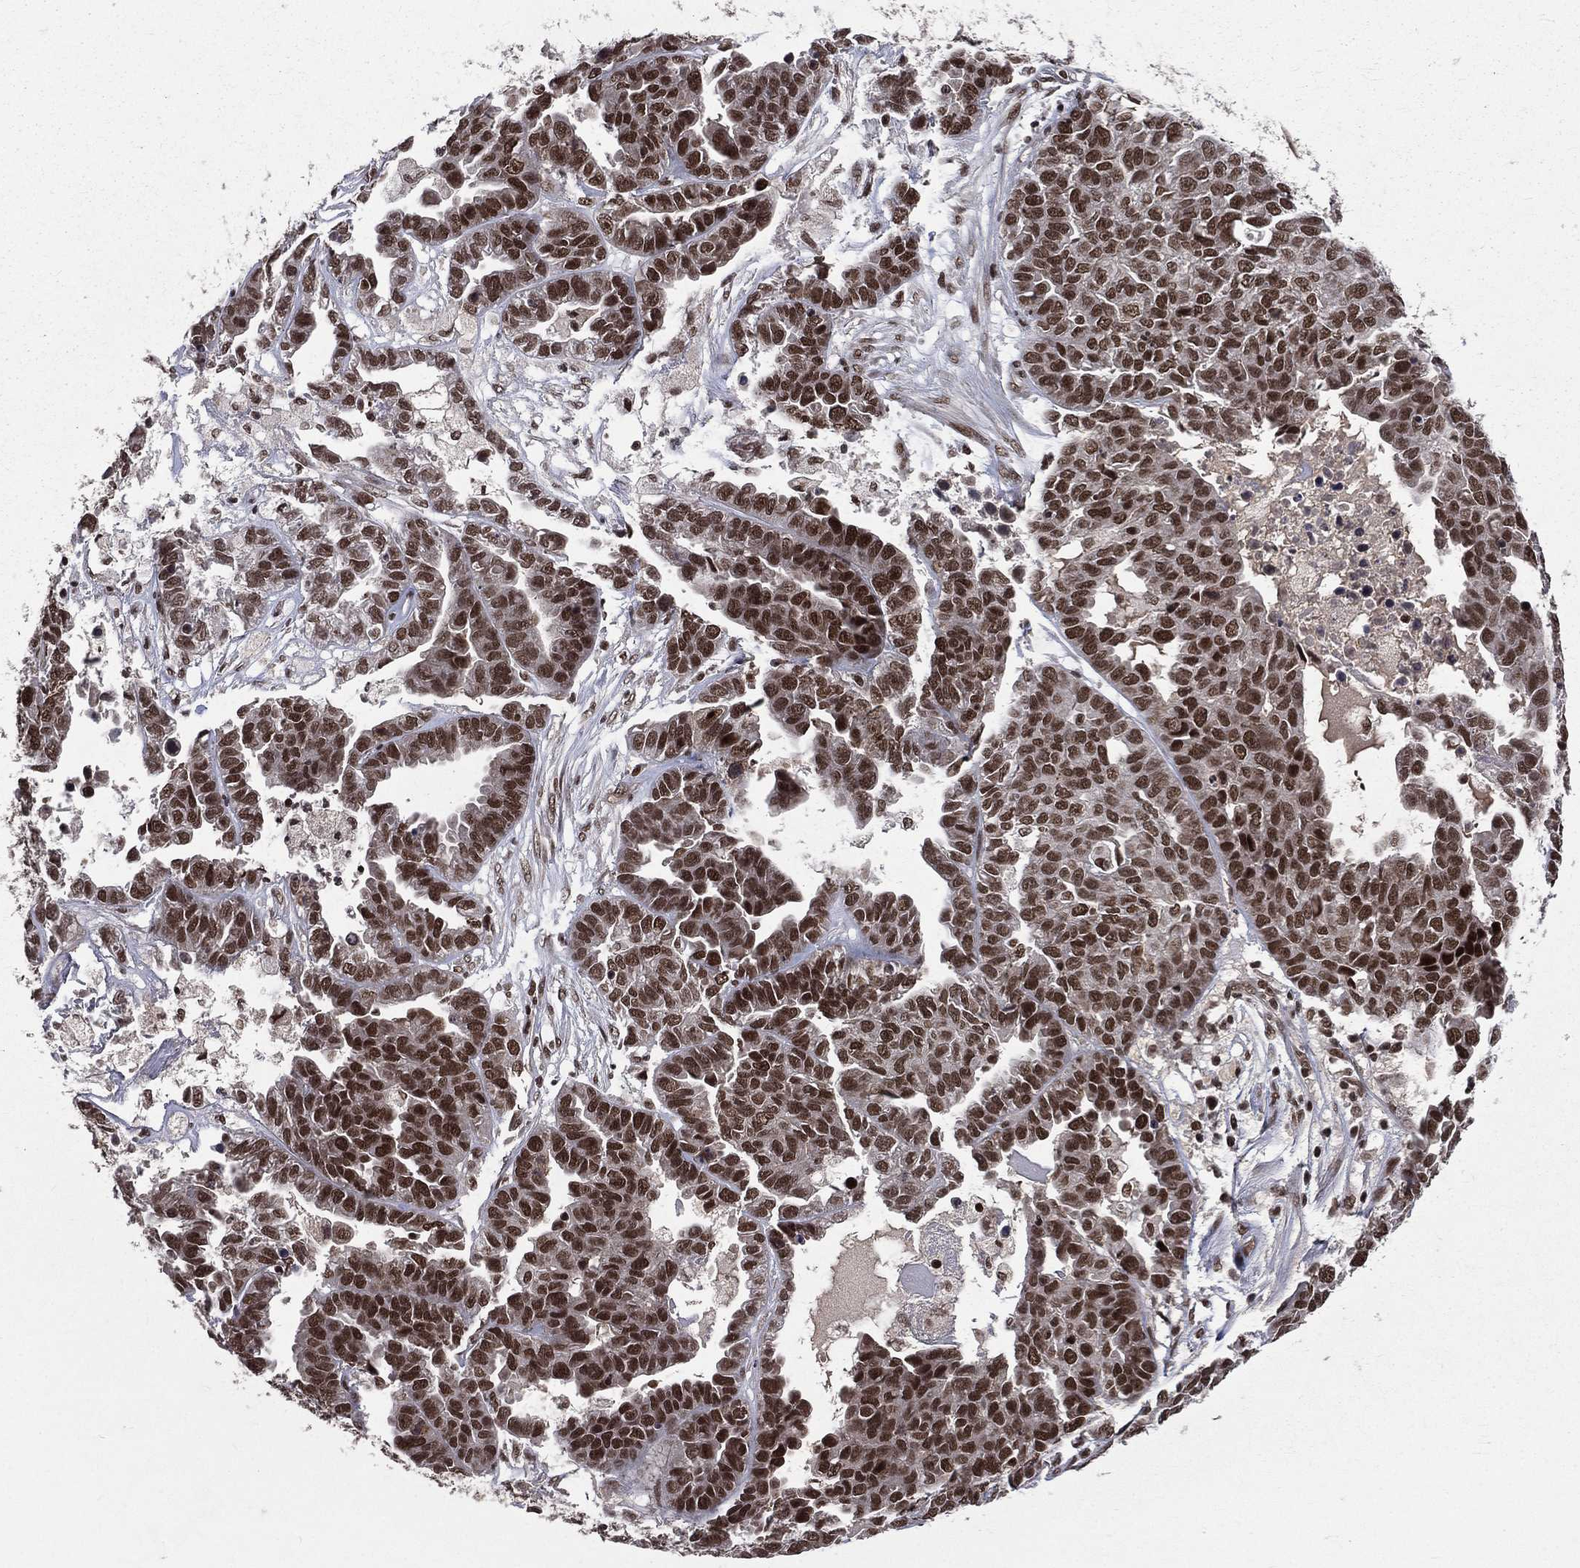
{"staining": {"intensity": "strong", "quantity": ">75%", "location": "nuclear"}, "tissue": "ovarian cancer", "cell_type": "Tumor cells", "image_type": "cancer", "snomed": [{"axis": "morphology", "description": "Cystadenocarcinoma, serous, NOS"}, {"axis": "topography", "description": "Ovary"}], "caption": "Ovarian cancer (serous cystadenocarcinoma) stained with DAB (3,3'-diaminobenzidine) immunohistochemistry shows high levels of strong nuclear positivity in approximately >75% of tumor cells.", "gene": "SMC3", "patient": {"sex": "female", "age": 87}}